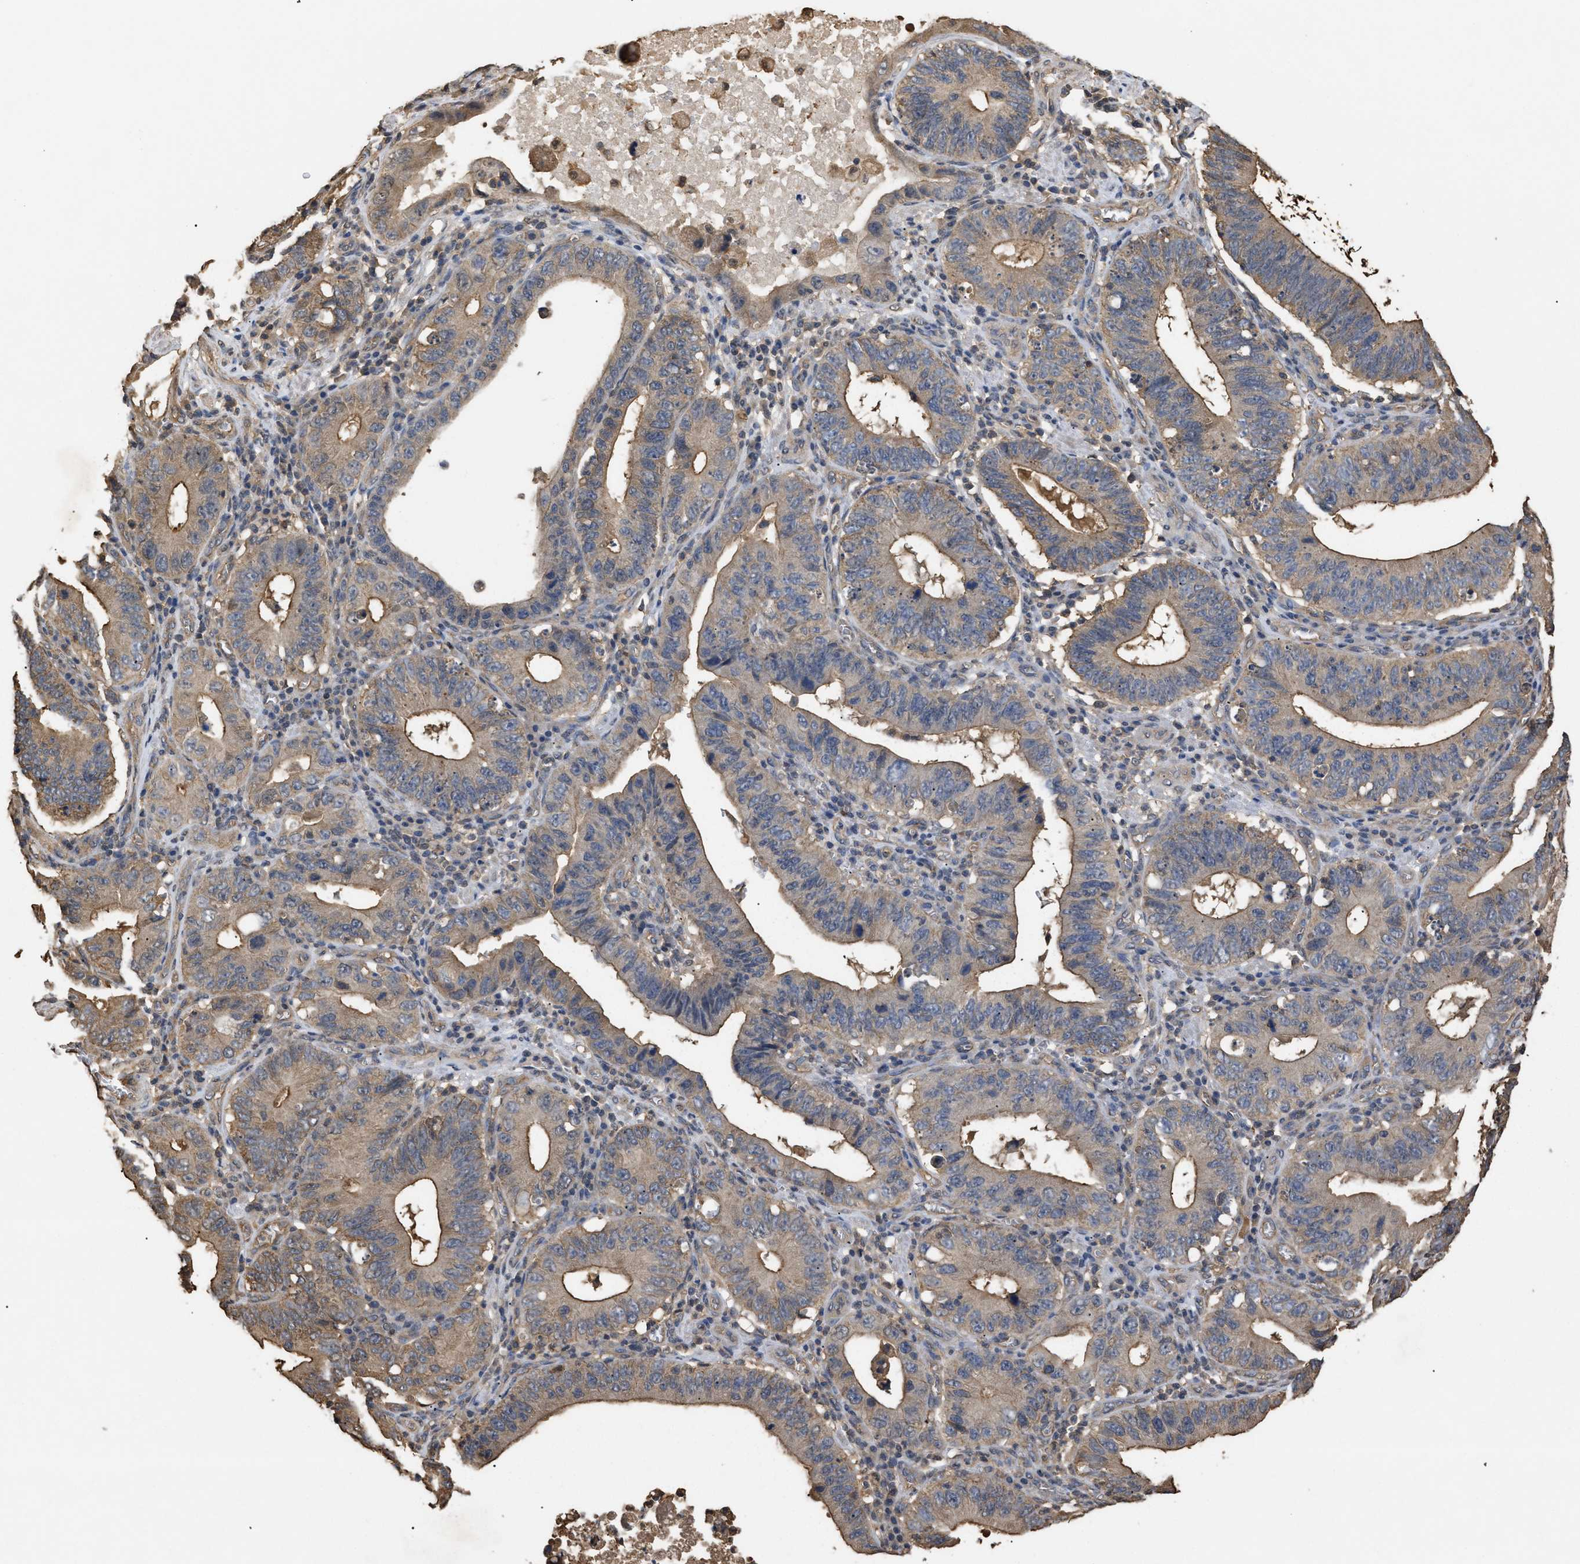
{"staining": {"intensity": "moderate", "quantity": ">75%", "location": "cytoplasmic/membranous"}, "tissue": "stomach cancer", "cell_type": "Tumor cells", "image_type": "cancer", "snomed": [{"axis": "morphology", "description": "Adenocarcinoma, NOS"}, {"axis": "topography", "description": "Stomach"}, {"axis": "topography", "description": "Gastric cardia"}], "caption": "Adenocarcinoma (stomach) was stained to show a protein in brown. There is medium levels of moderate cytoplasmic/membranous staining in about >75% of tumor cells.", "gene": "CALM1", "patient": {"sex": "male", "age": 59}}